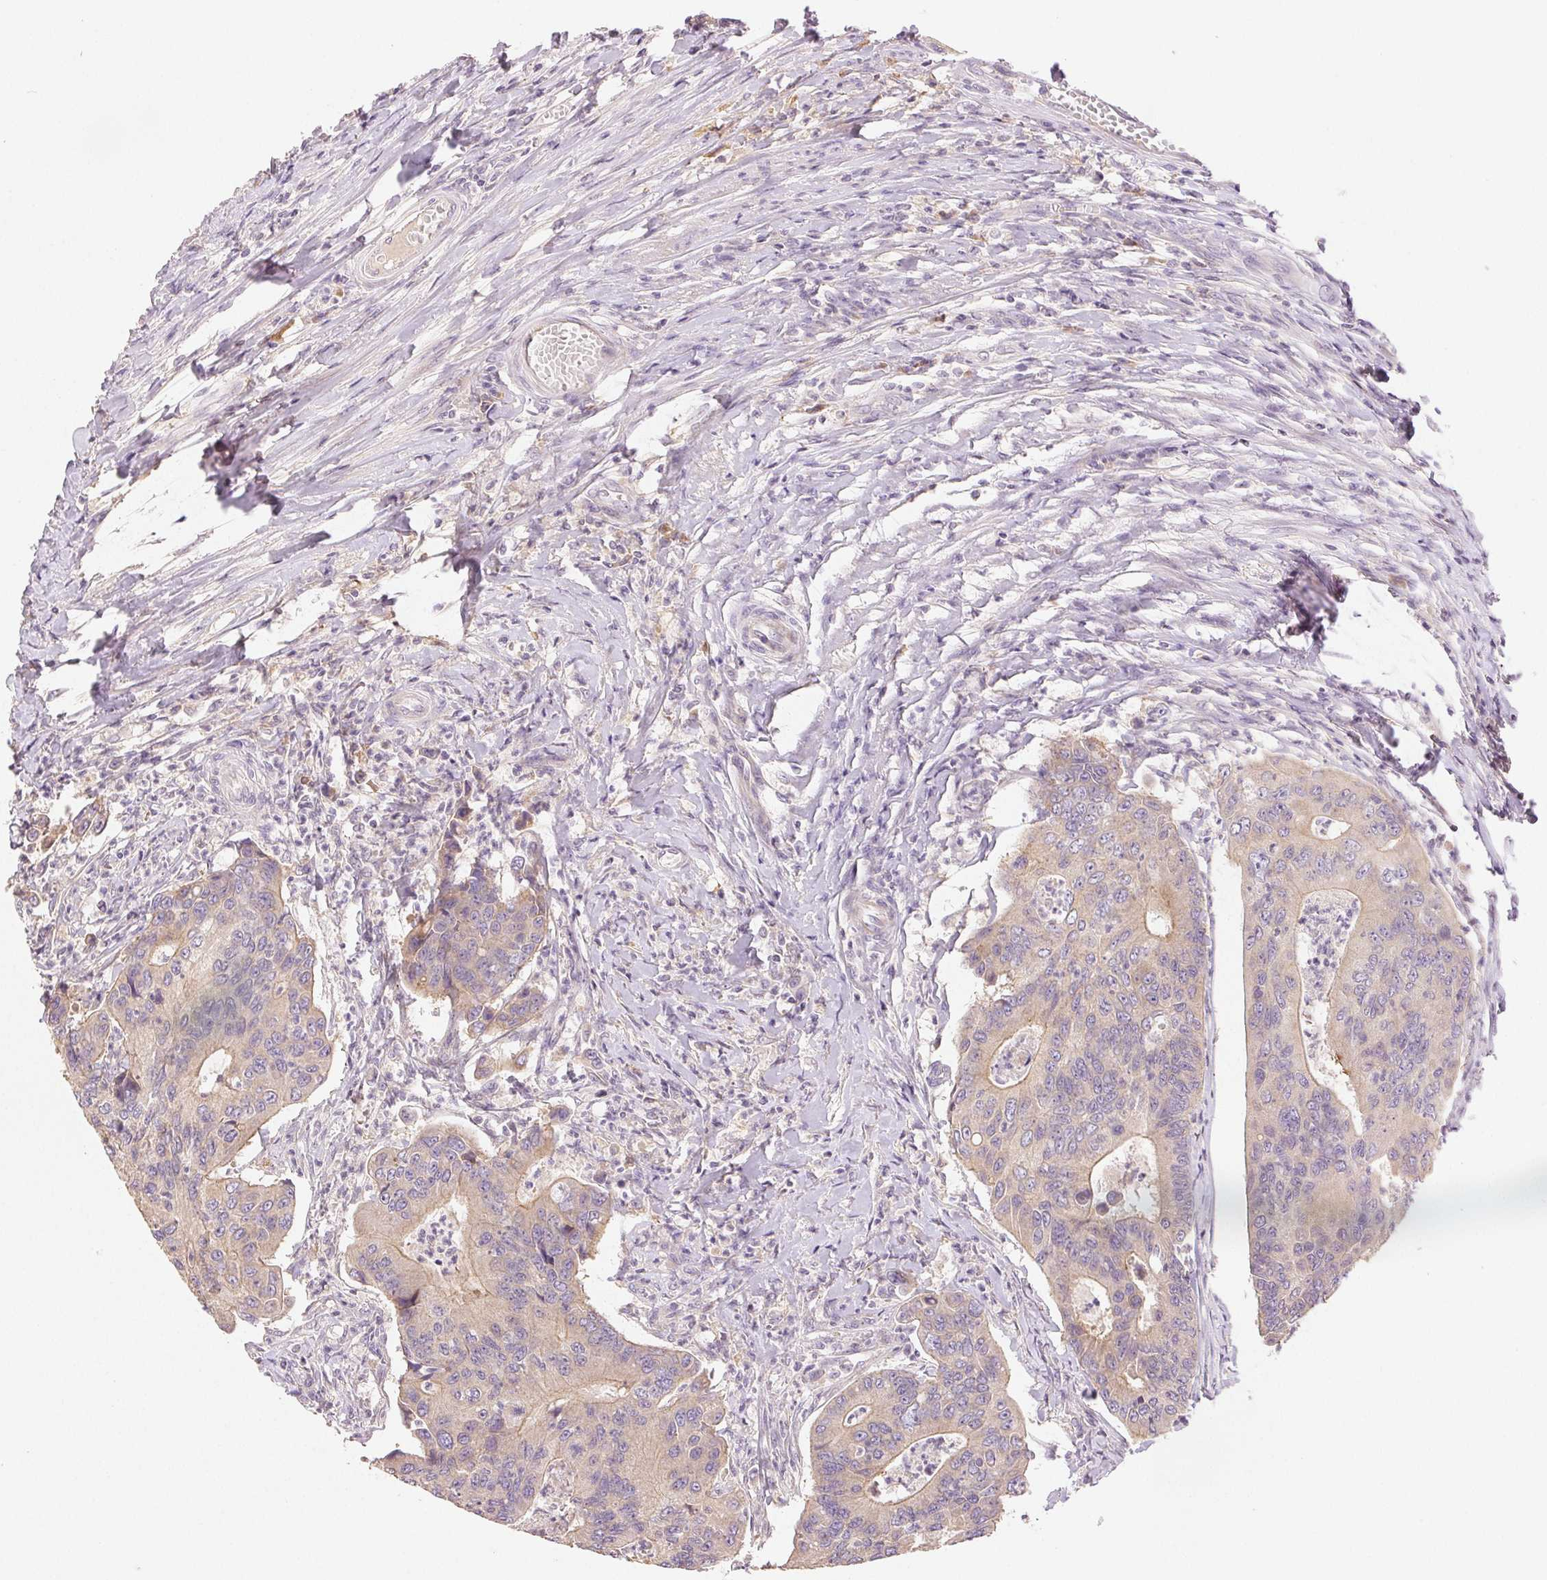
{"staining": {"intensity": "weak", "quantity": "25%-75%", "location": "cytoplasmic/membranous"}, "tissue": "colorectal cancer", "cell_type": "Tumor cells", "image_type": "cancer", "snomed": [{"axis": "morphology", "description": "Adenocarcinoma, NOS"}, {"axis": "topography", "description": "Colon"}], "caption": "DAB (3,3'-diaminobenzidine) immunohistochemical staining of human colorectal cancer displays weak cytoplasmic/membranous protein positivity in approximately 25%-75% of tumor cells. (DAB (3,3'-diaminobenzidine) = brown stain, brightfield microscopy at high magnification).", "gene": "YIF1B", "patient": {"sex": "female", "age": 67}}